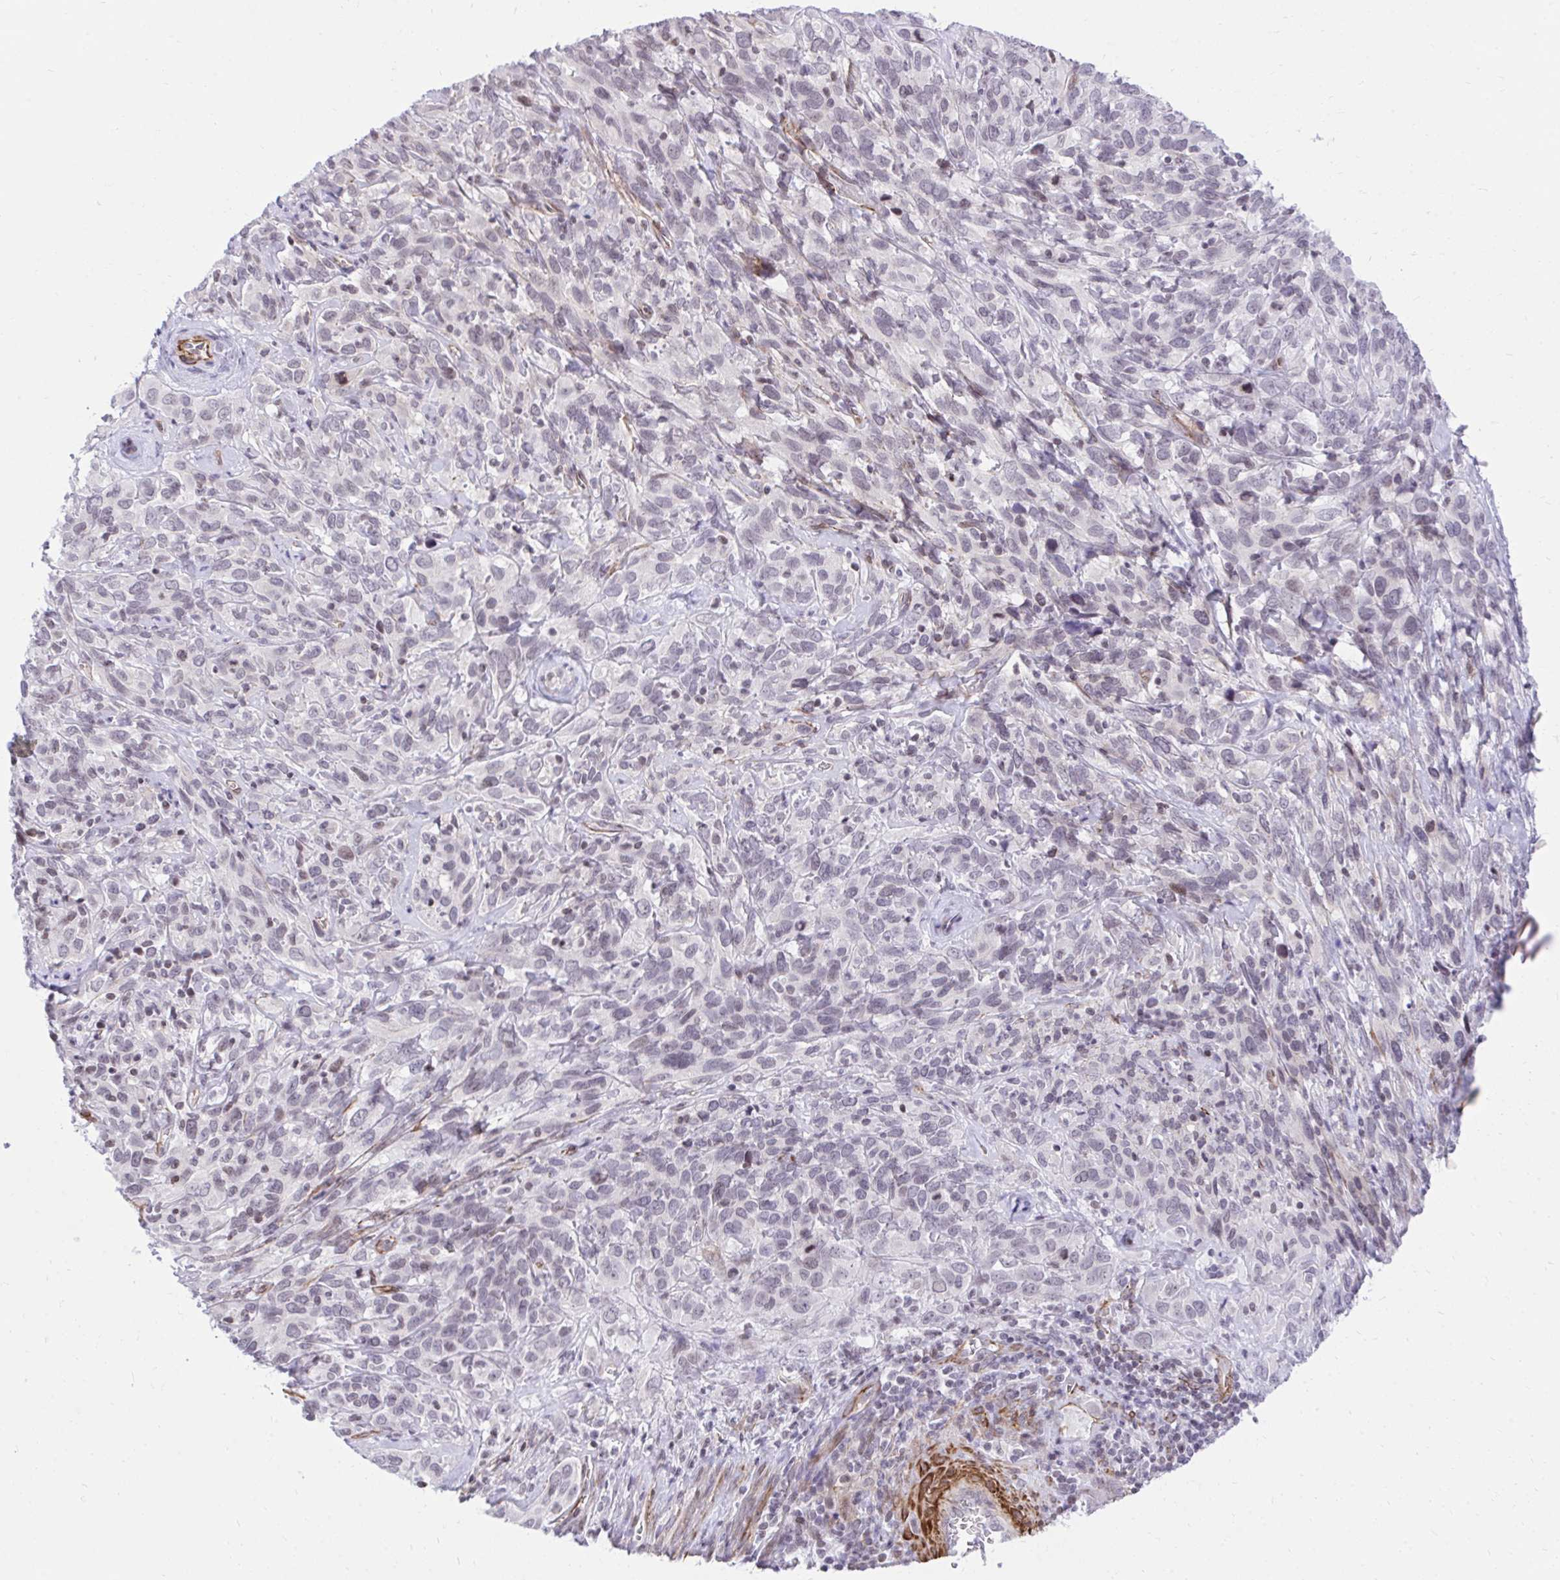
{"staining": {"intensity": "moderate", "quantity": "<25%", "location": "nuclear"}, "tissue": "cervical cancer", "cell_type": "Tumor cells", "image_type": "cancer", "snomed": [{"axis": "morphology", "description": "Normal tissue, NOS"}, {"axis": "morphology", "description": "Squamous cell carcinoma, NOS"}, {"axis": "topography", "description": "Cervix"}], "caption": "An image of cervical cancer stained for a protein displays moderate nuclear brown staining in tumor cells.", "gene": "KCNN4", "patient": {"sex": "female", "age": 51}}